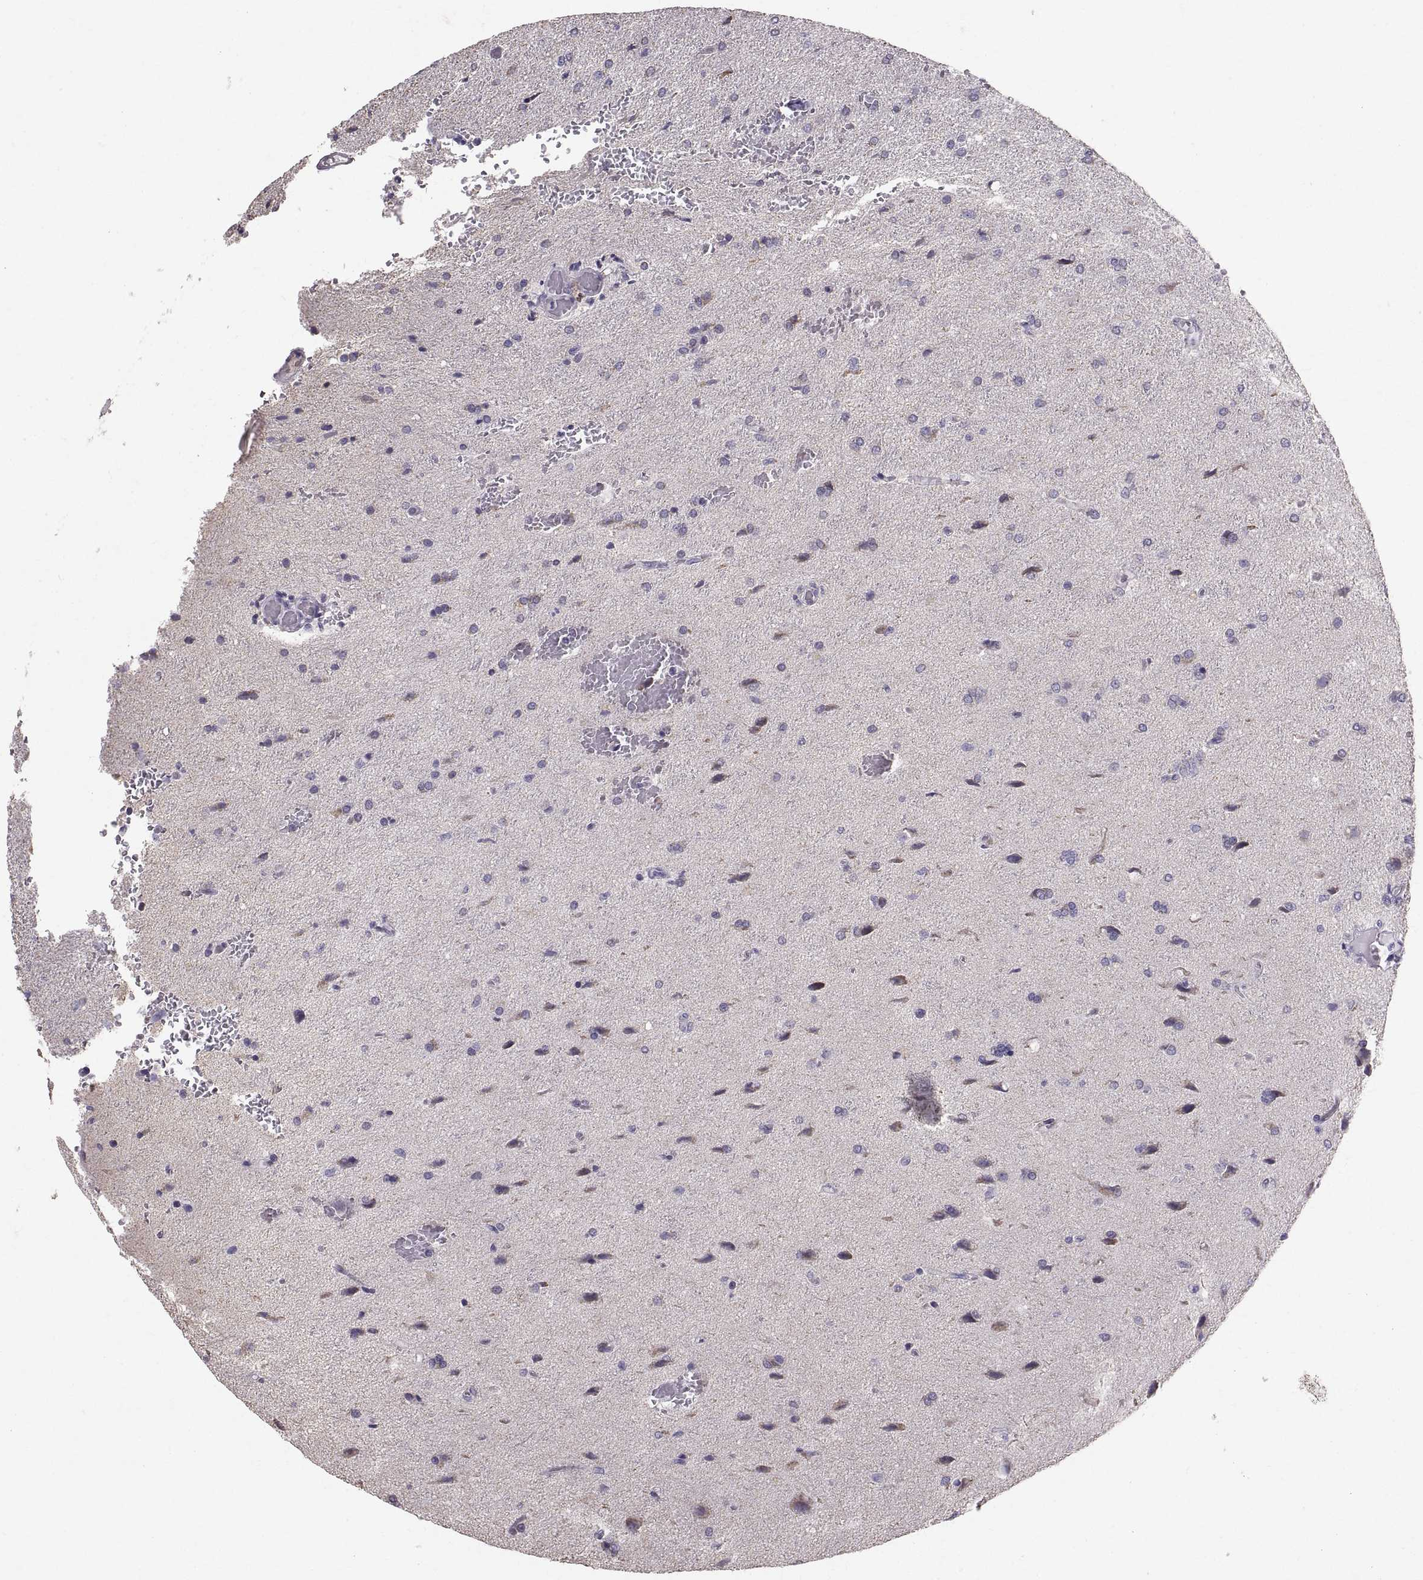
{"staining": {"intensity": "negative", "quantity": "none", "location": "none"}, "tissue": "glioma", "cell_type": "Tumor cells", "image_type": "cancer", "snomed": [{"axis": "morphology", "description": "Glioma, malignant, High grade"}, {"axis": "topography", "description": "Brain"}], "caption": "Immunohistochemistry (IHC) micrograph of human high-grade glioma (malignant) stained for a protein (brown), which exhibits no staining in tumor cells.", "gene": "STMND1", "patient": {"sex": "male", "age": 68}}